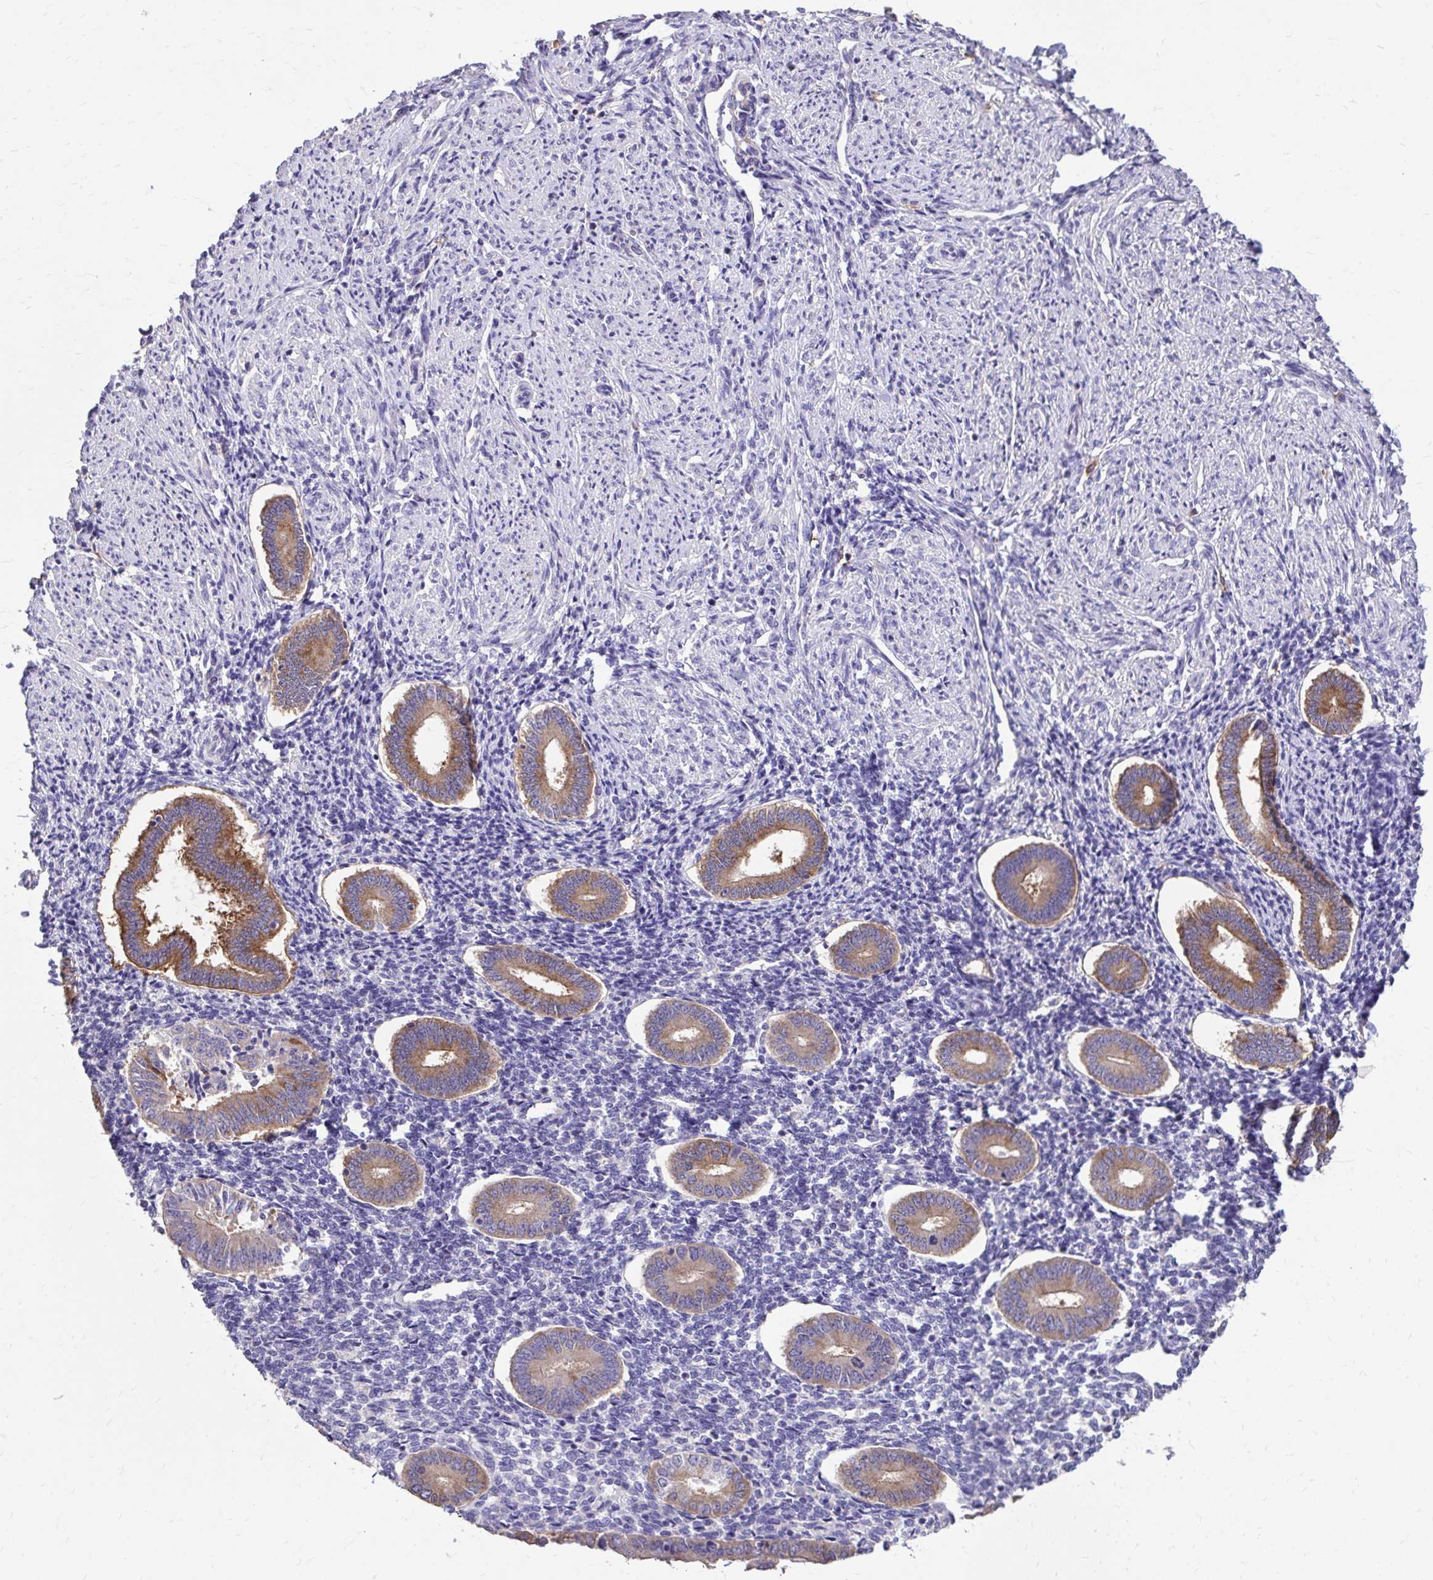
{"staining": {"intensity": "negative", "quantity": "none", "location": "none"}, "tissue": "endometrium", "cell_type": "Cells in endometrial stroma", "image_type": "normal", "snomed": [{"axis": "morphology", "description": "Normal tissue, NOS"}, {"axis": "topography", "description": "Endometrium"}], "caption": "Endometrium was stained to show a protein in brown. There is no significant expression in cells in endometrial stroma. (DAB (3,3'-diaminobenzidine) IHC visualized using brightfield microscopy, high magnification).", "gene": "EPB41L1", "patient": {"sex": "female", "age": 40}}